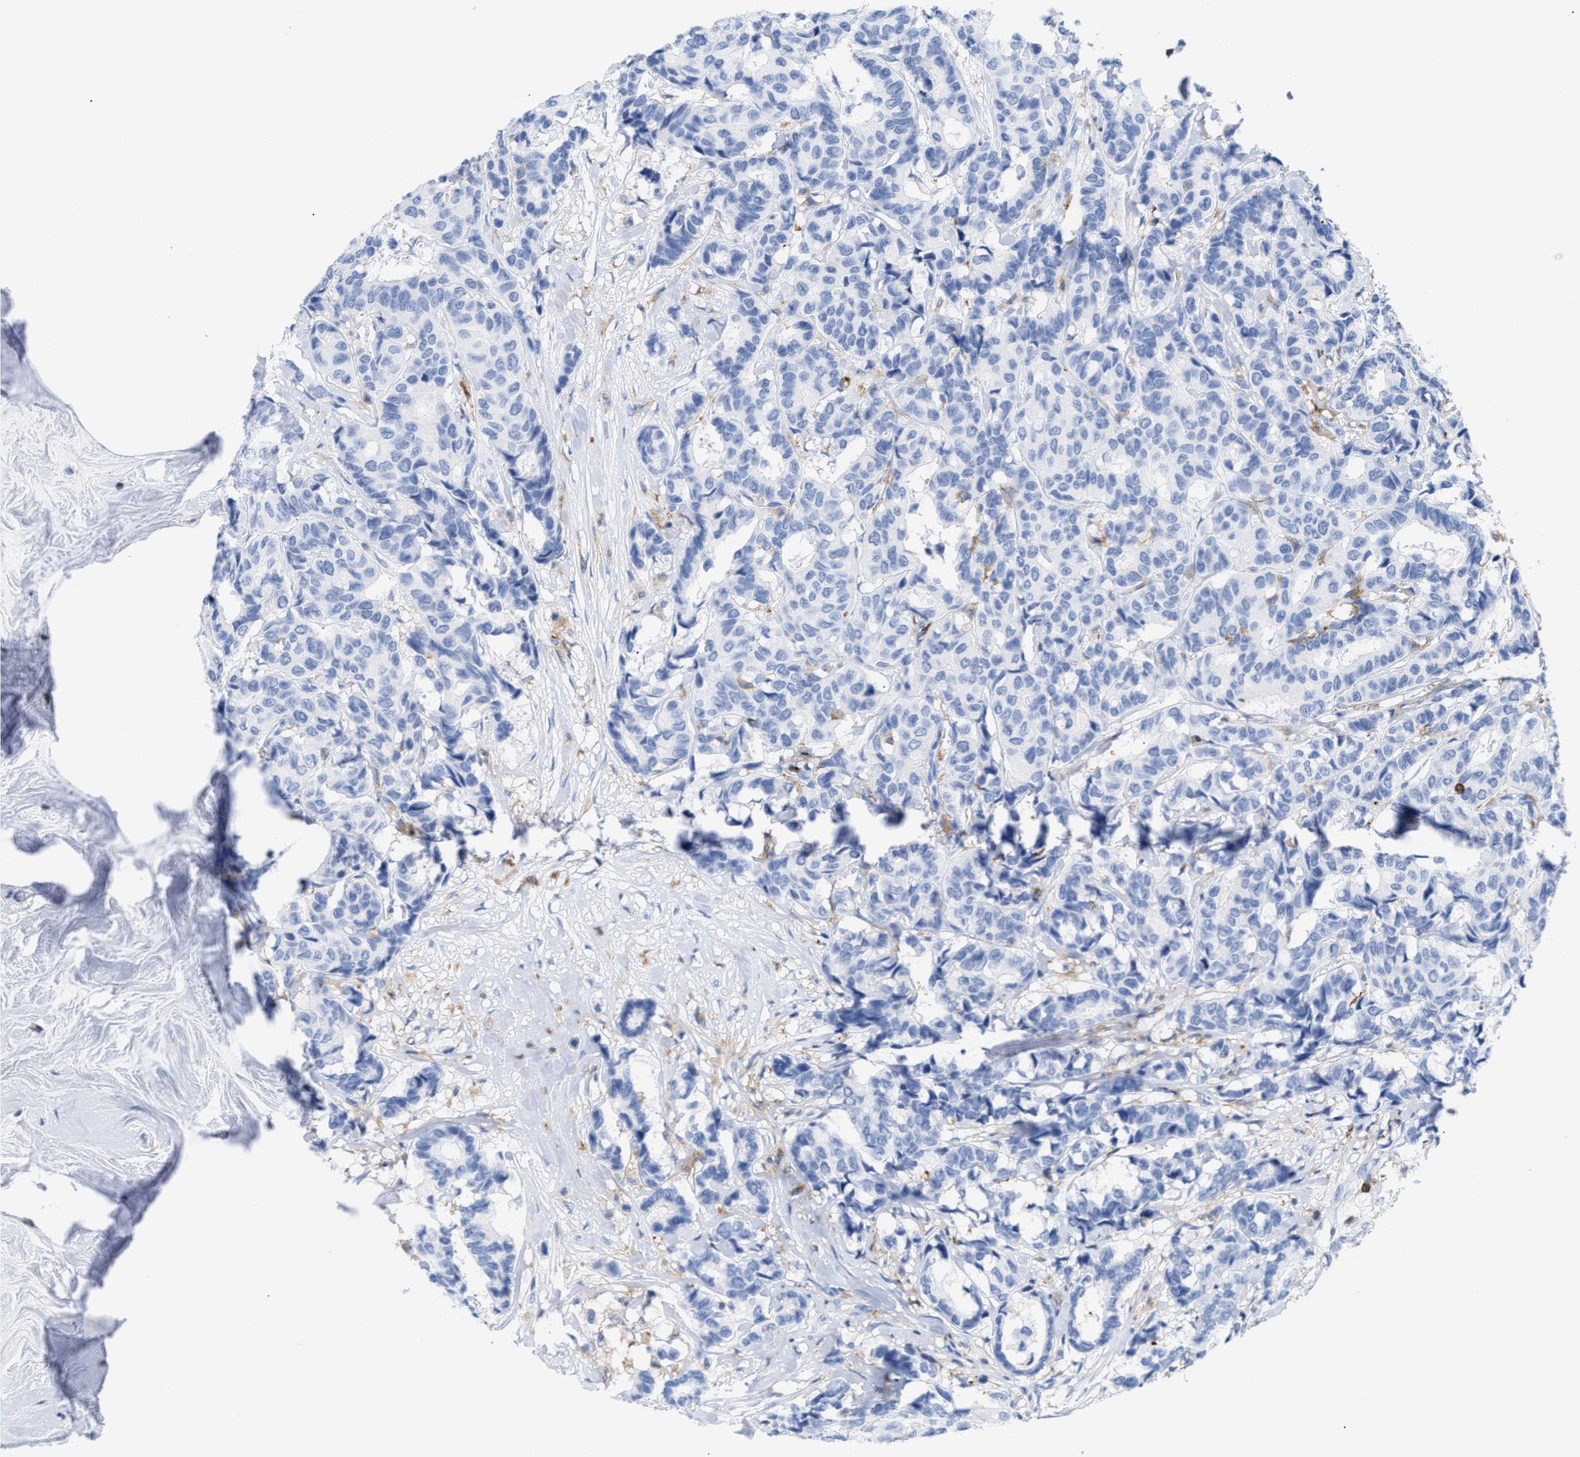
{"staining": {"intensity": "negative", "quantity": "none", "location": "none"}, "tissue": "breast cancer", "cell_type": "Tumor cells", "image_type": "cancer", "snomed": [{"axis": "morphology", "description": "Duct carcinoma"}, {"axis": "topography", "description": "Breast"}], "caption": "Breast cancer (intraductal carcinoma) stained for a protein using immunohistochemistry exhibits no expression tumor cells.", "gene": "LCP1", "patient": {"sex": "female", "age": 87}}